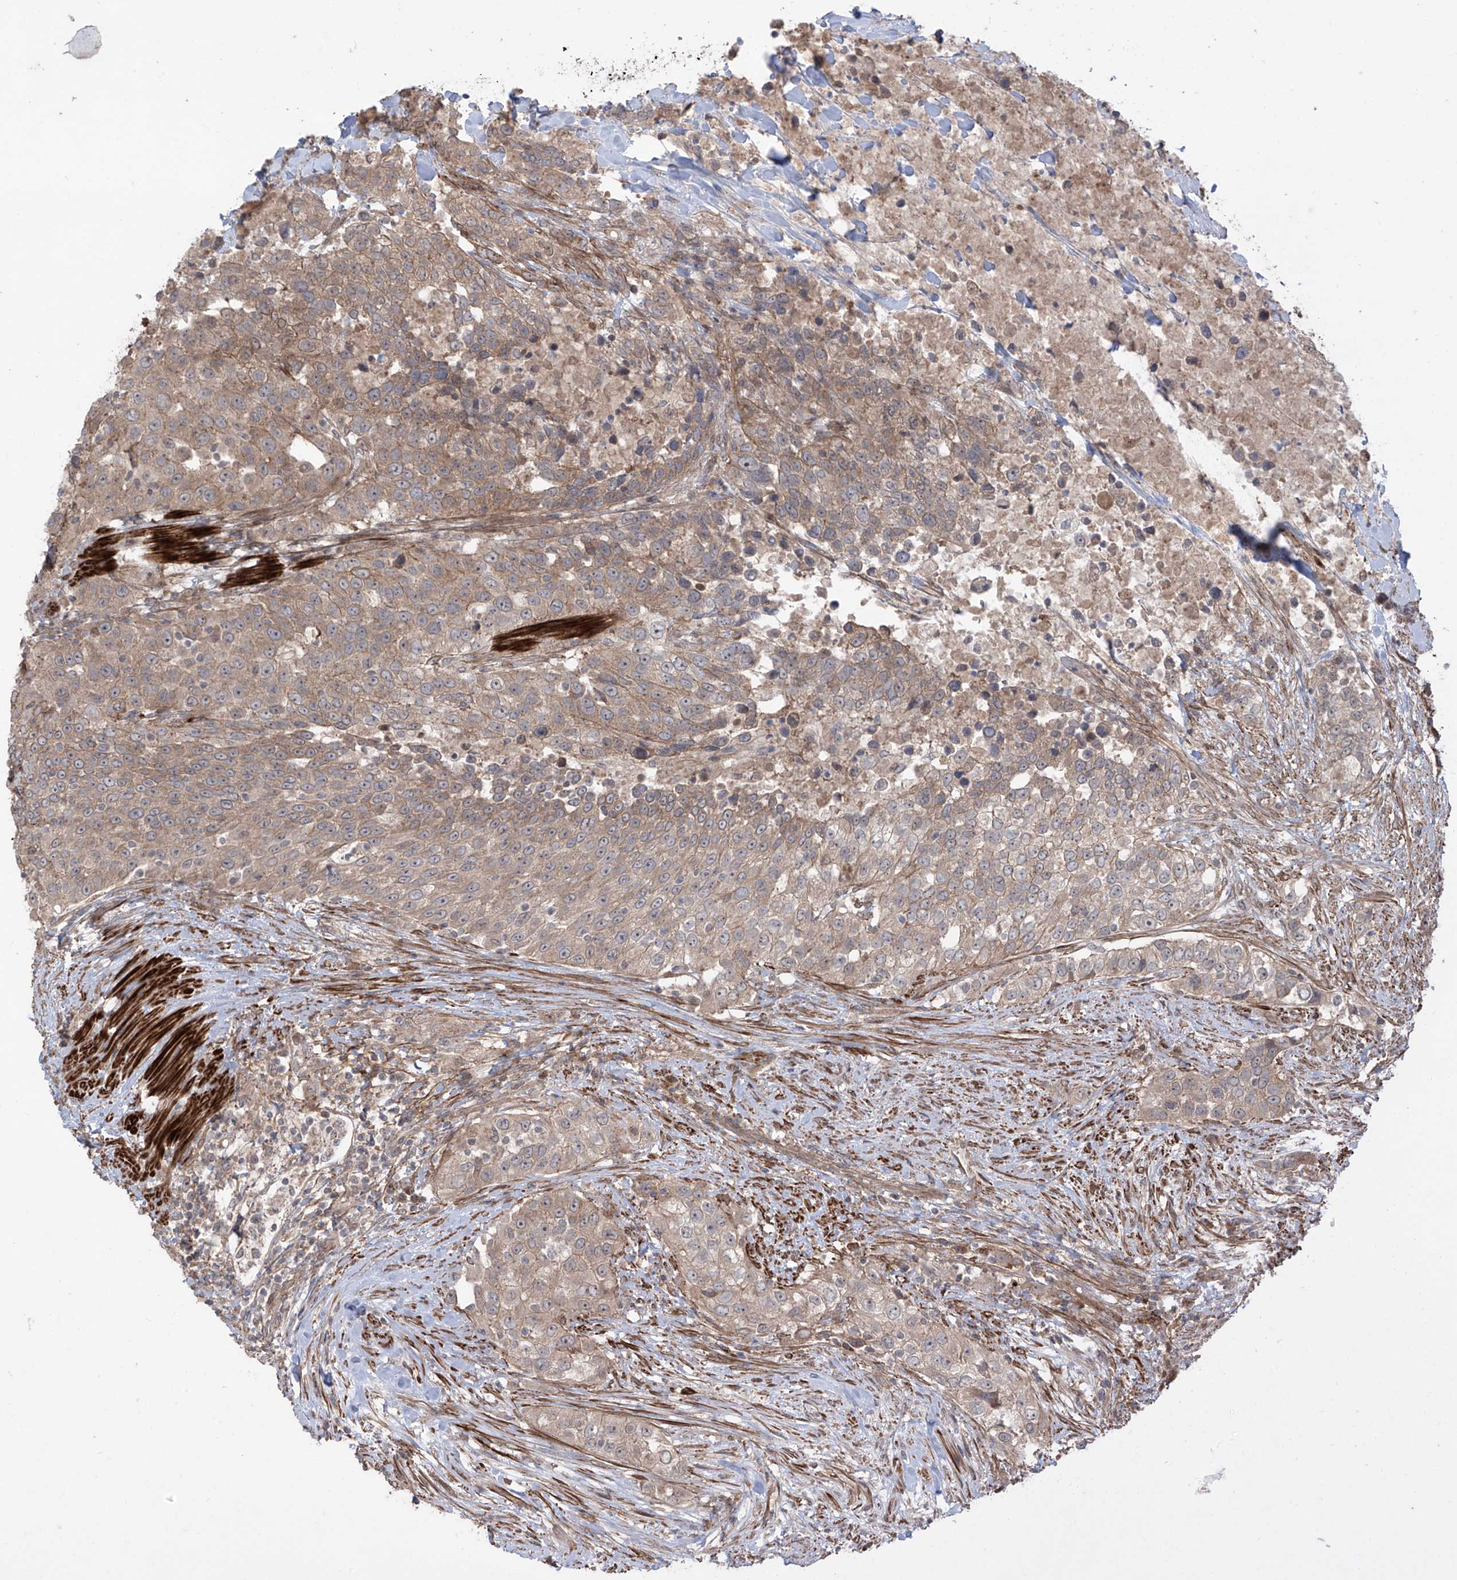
{"staining": {"intensity": "weak", "quantity": ">75%", "location": "cytoplasmic/membranous"}, "tissue": "urothelial cancer", "cell_type": "Tumor cells", "image_type": "cancer", "snomed": [{"axis": "morphology", "description": "Urothelial carcinoma, High grade"}, {"axis": "topography", "description": "Urinary bladder"}], "caption": "High-power microscopy captured an immunohistochemistry histopathology image of urothelial carcinoma (high-grade), revealing weak cytoplasmic/membranous staining in approximately >75% of tumor cells.", "gene": "LRRC74A", "patient": {"sex": "female", "age": 80}}